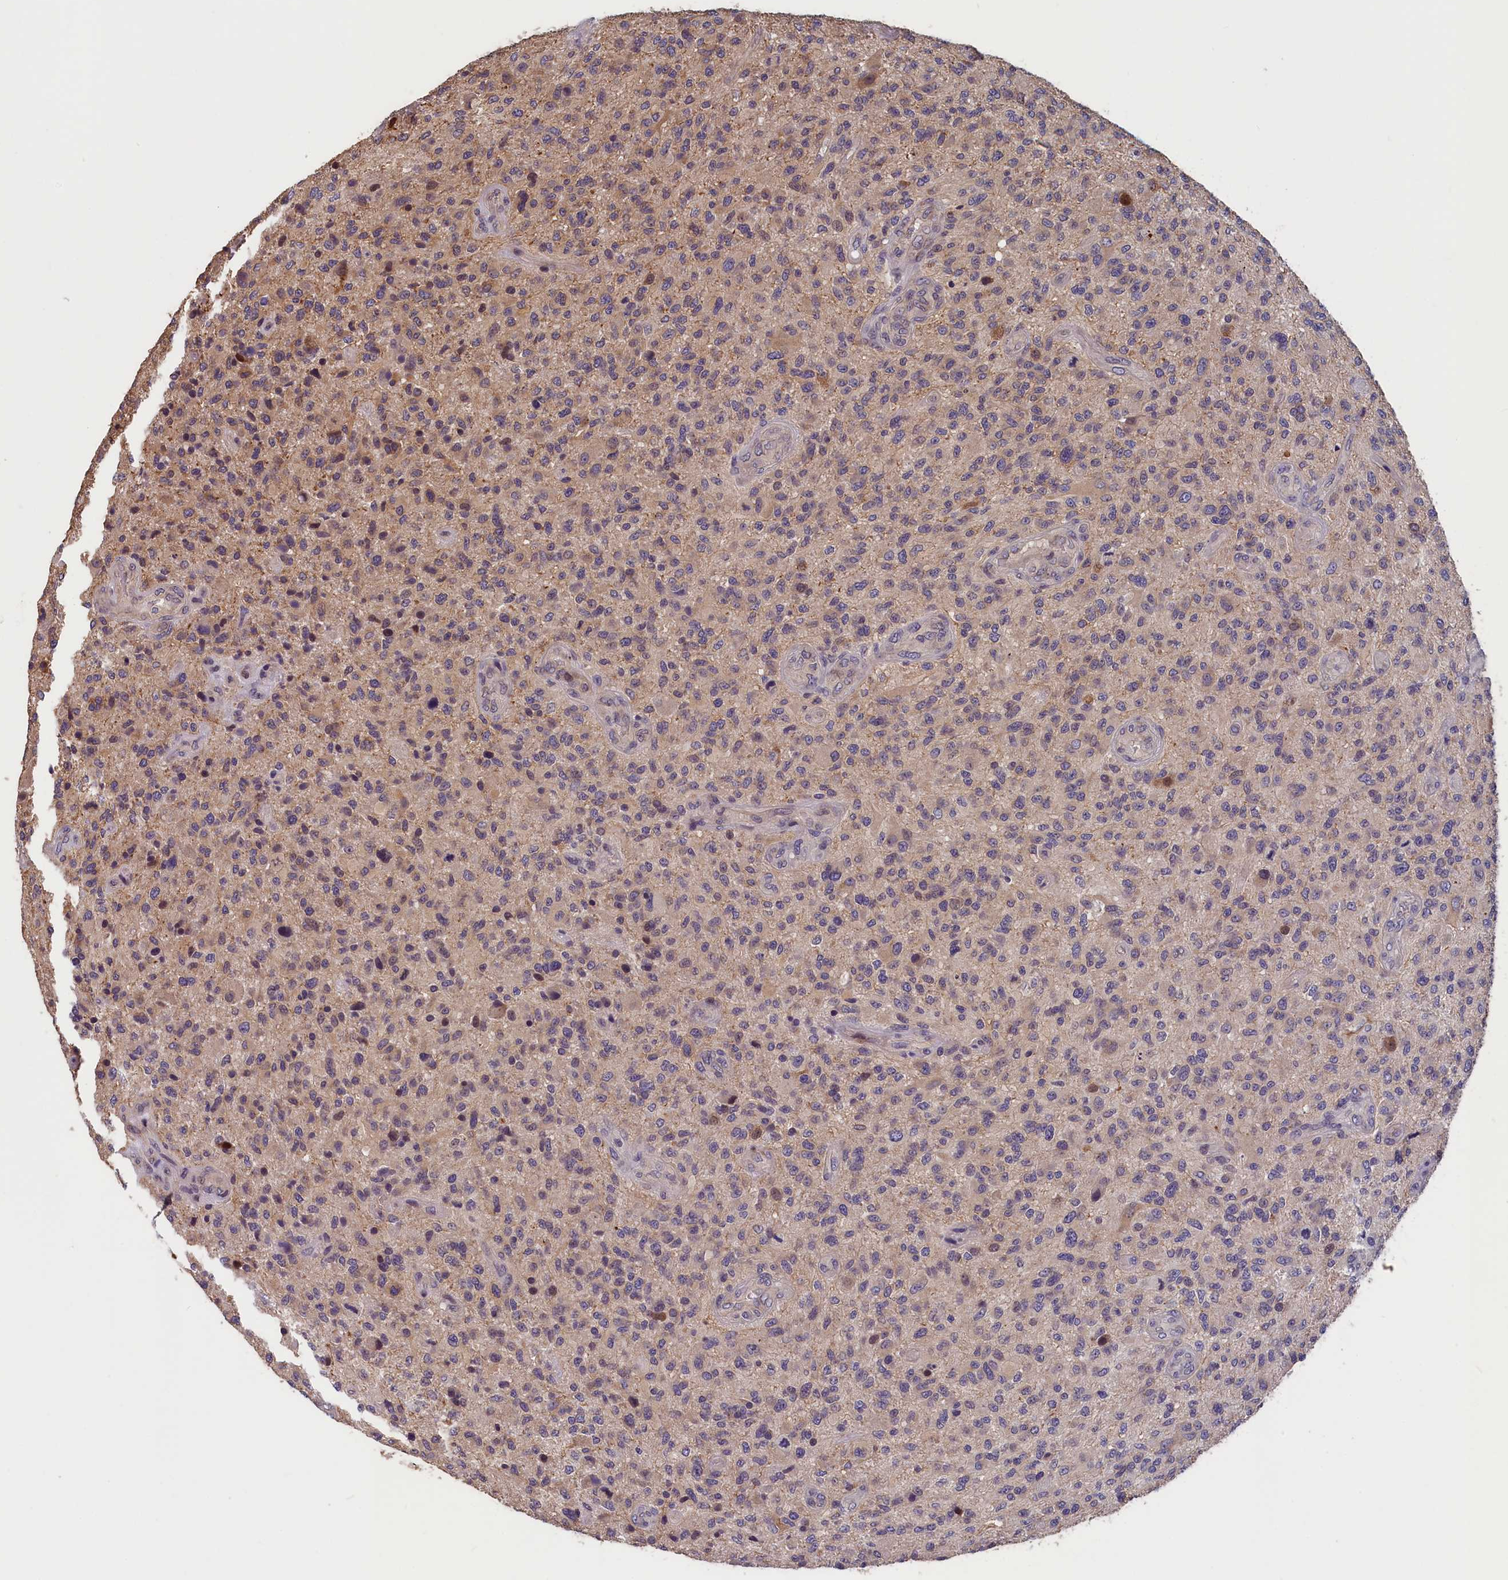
{"staining": {"intensity": "moderate", "quantity": "<25%", "location": "cytoplasmic/membranous"}, "tissue": "glioma", "cell_type": "Tumor cells", "image_type": "cancer", "snomed": [{"axis": "morphology", "description": "Glioma, malignant, High grade"}, {"axis": "topography", "description": "Brain"}], "caption": "A histopathology image of human glioma stained for a protein demonstrates moderate cytoplasmic/membranous brown staining in tumor cells.", "gene": "TMEM116", "patient": {"sex": "male", "age": 47}}